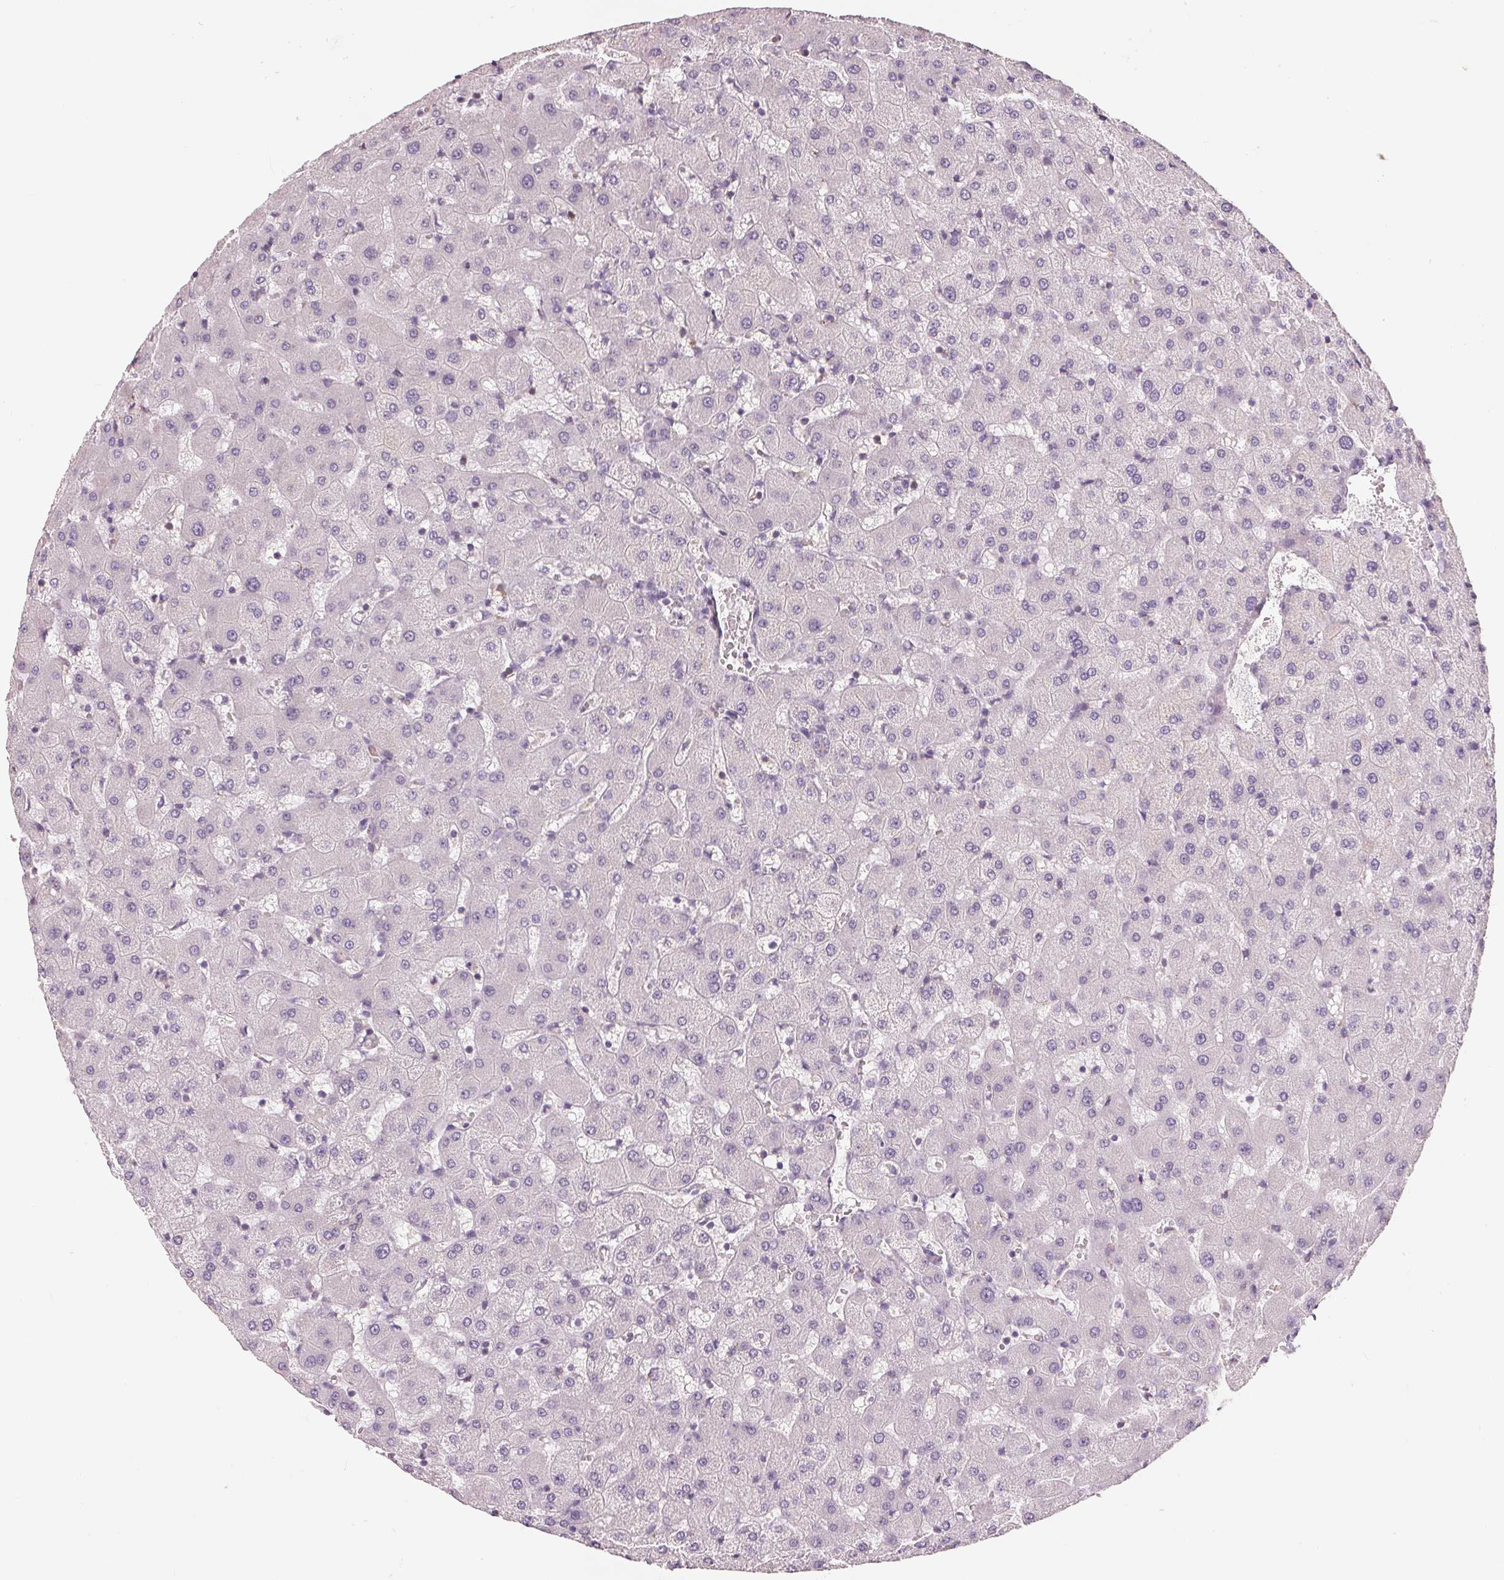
{"staining": {"intensity": "negative", "quantity": "none", "location": "none"}, "tissue": "liver", "cell_type": "Cholangiocytes", "image_type": "normal", "snomed": [{"axis": "morphology", "description": "Normal tissue, NOS"}, {"axis": "topography", "description": "Liver"}], "caption": "This is an IHC photomicrograph of unremarkable liver. There is no staining in cholangiocytes.", "gene": "VTCN1", "patient": {"sex": "female", "age": 63}}